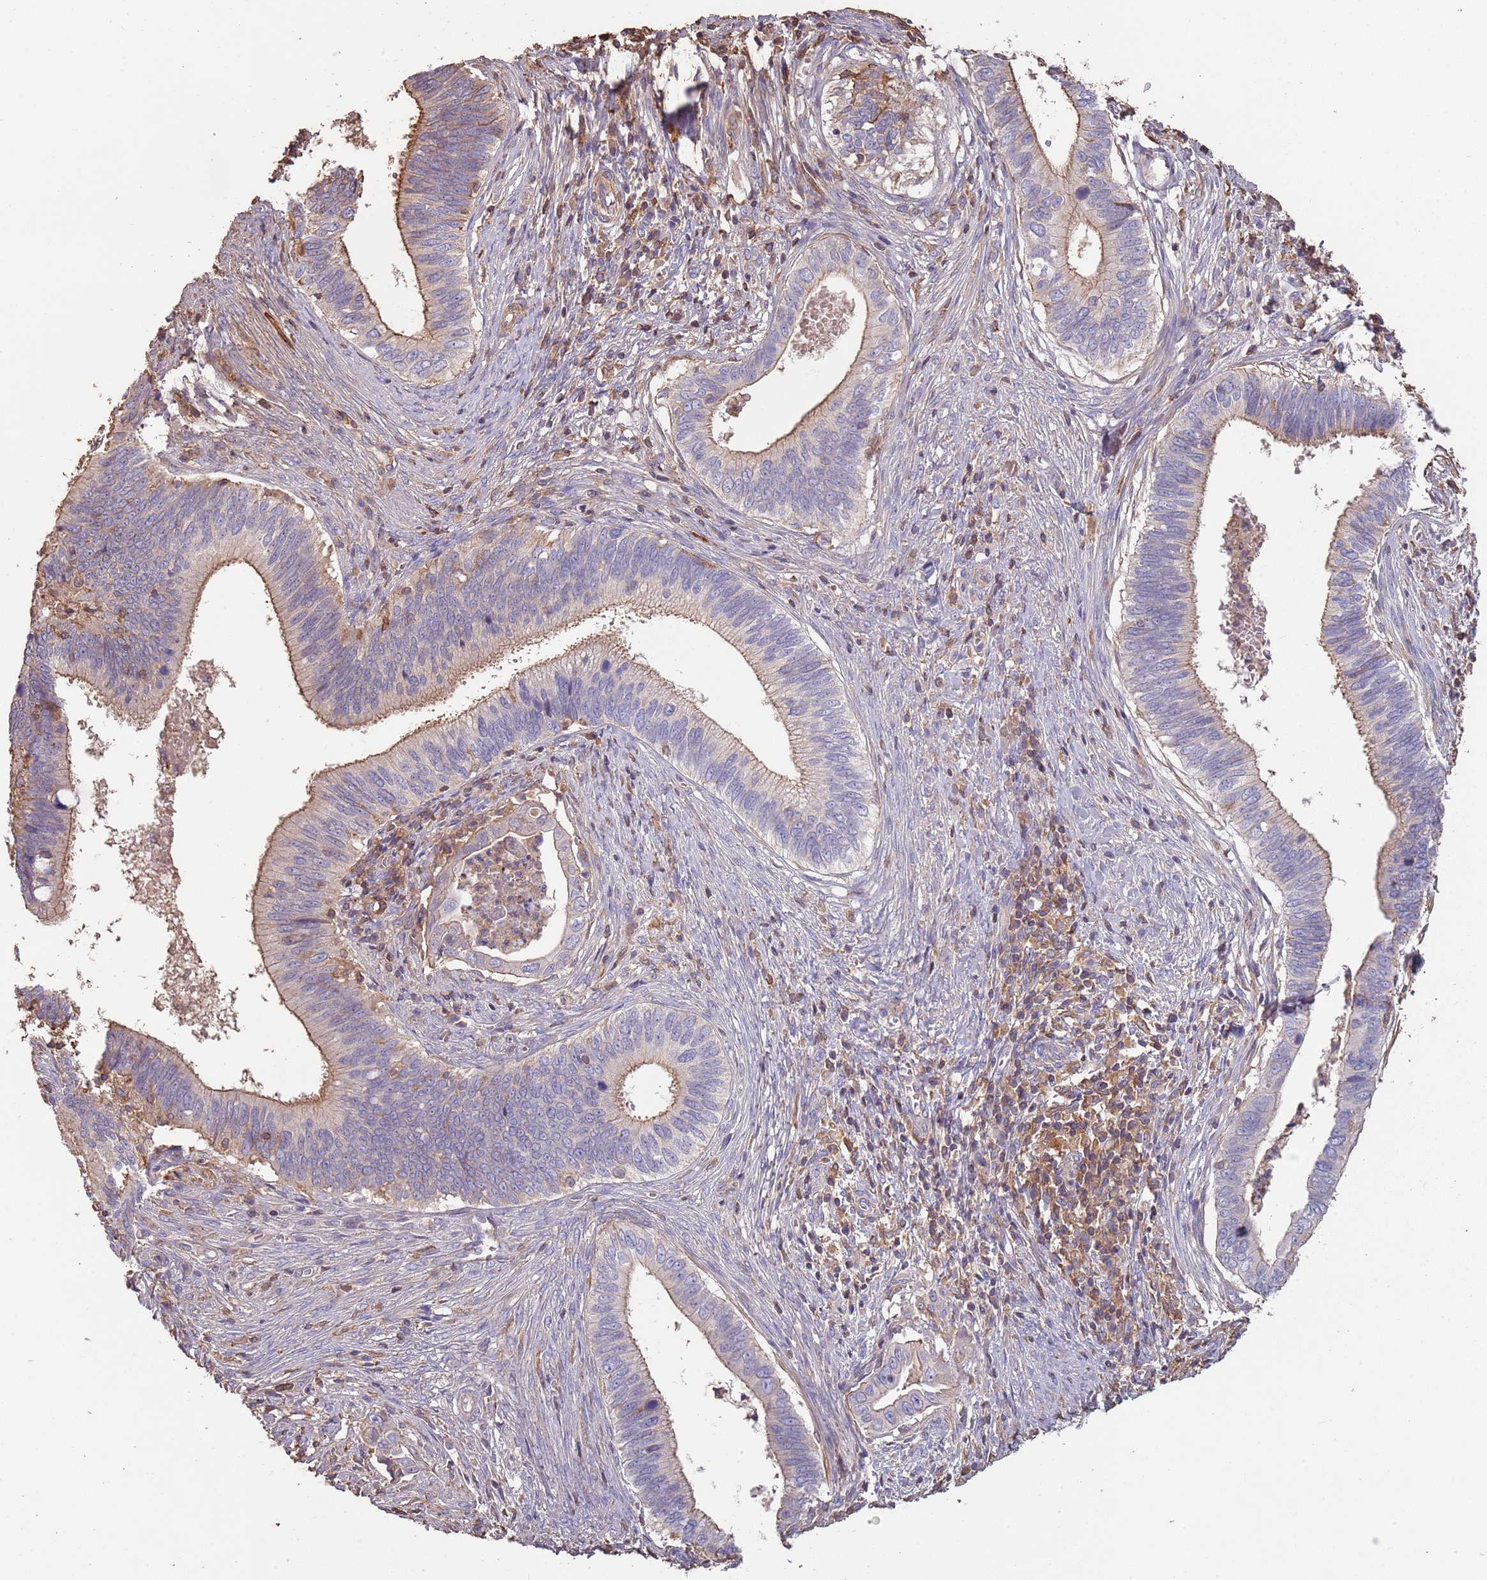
{"staining": {"intensity": "moderate", "quantity": ">75%", "location": "cytoplasmic/membranous"}, "tissue": "cervical cancer", "cell_type": "Tumor cells", "image_type": "cancer", "snomed": [{"axis": "morphology", "description": "Adenocarcinoma, NOS"}, {"axis": "topography", "description": "Cervix"}], "caption": "Human cervical cancer stained with a protein marker displays moderate staining in tumor cells.", "gene": "FECH", "patient": {"sex": "female", "age": 42}}